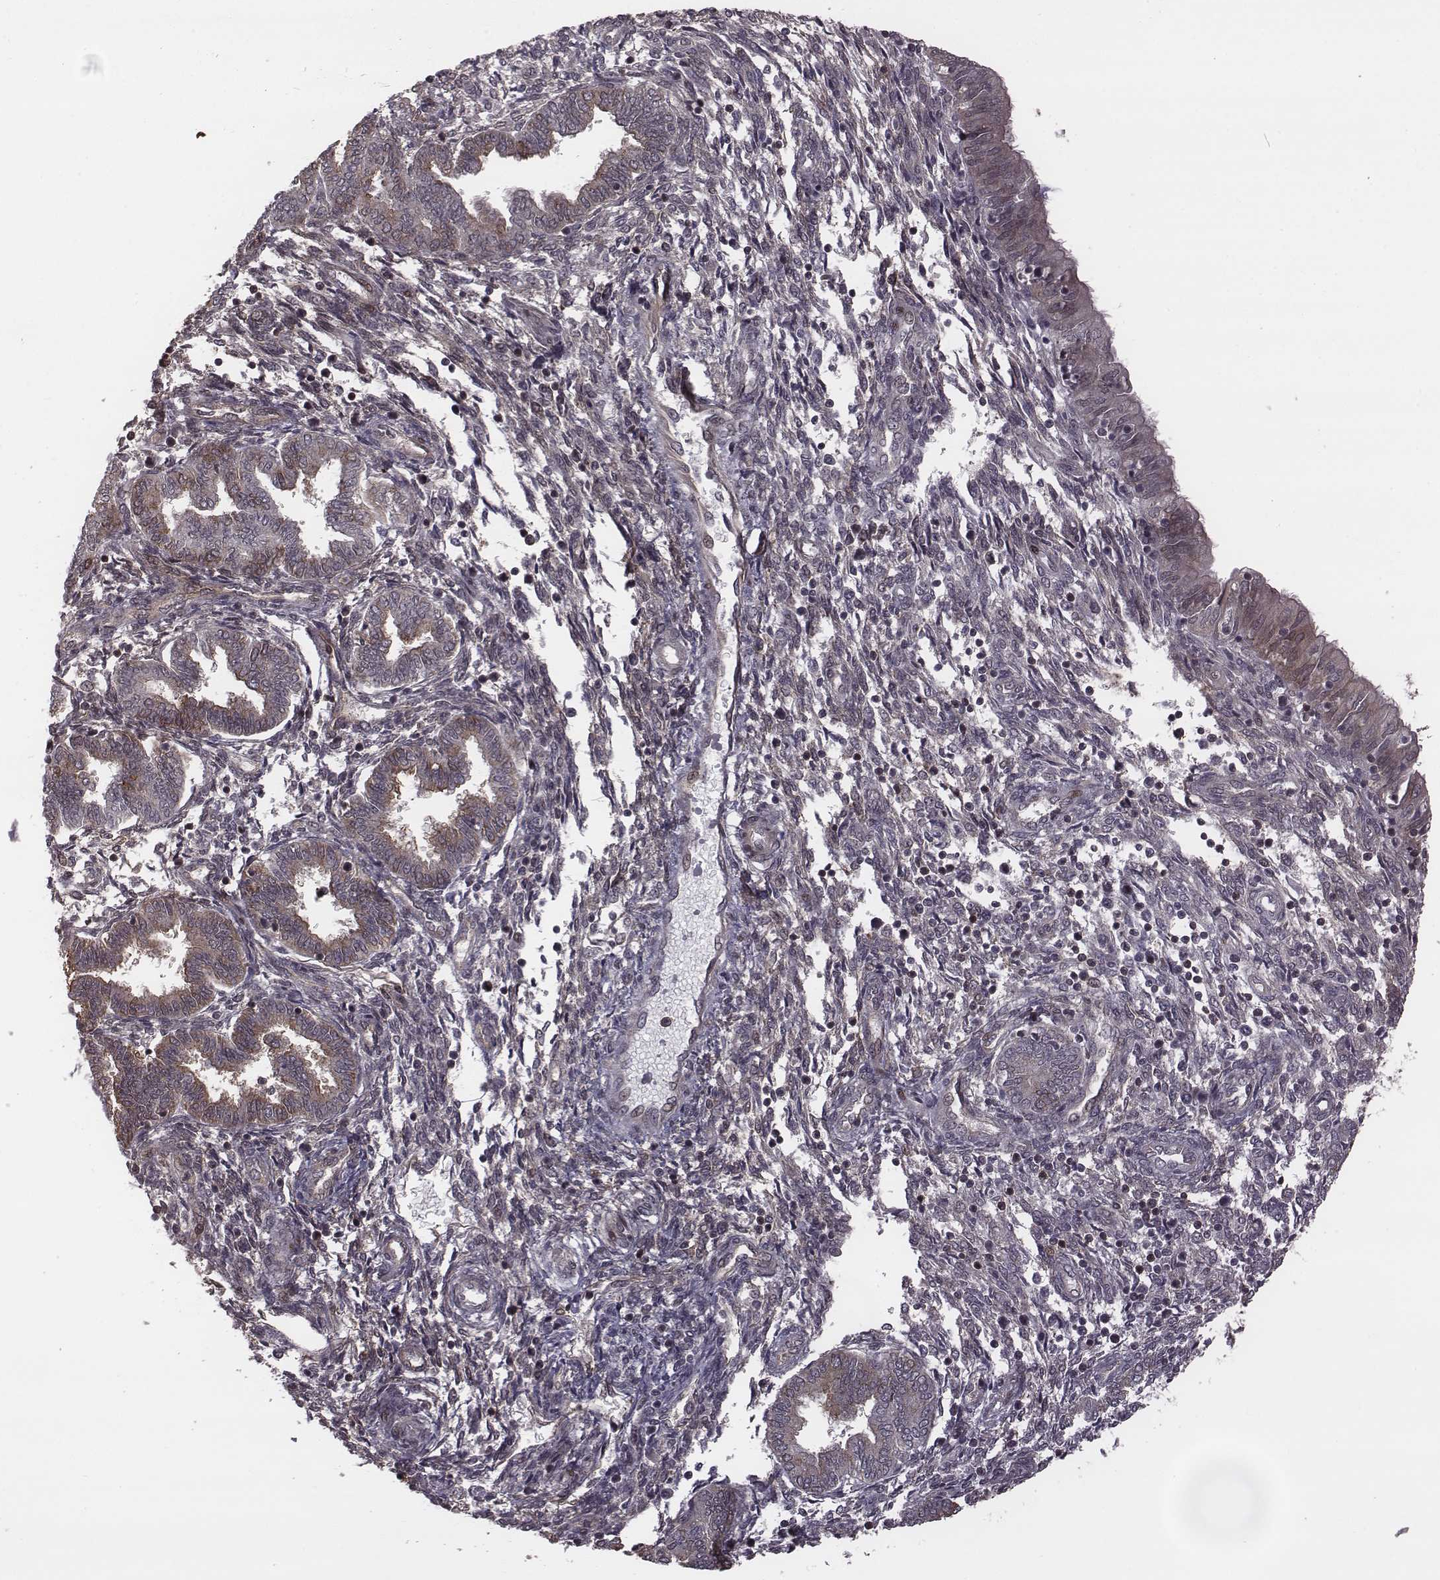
{"staining": {"intensity": "negative", "quantity": "none", "location": "none"}, "tissue": "endometrium", "cell_type": "Cells in endometrial stroma", "image_type": "normal", "snomed": [{"axis": "morphology", "description": "Normal tissue, NOS"}, {"axis": "topography", "description": "Endometrium"}], "caption": "A micrograph of human endometrium is negative for staining in cells in endometrial stroma. The staining is performed using DAB brown chromogen with nuclei counter-stained in using hematoxylin.", "gene": "RPL3", "patient": {"sex": "female", "age": 42}}